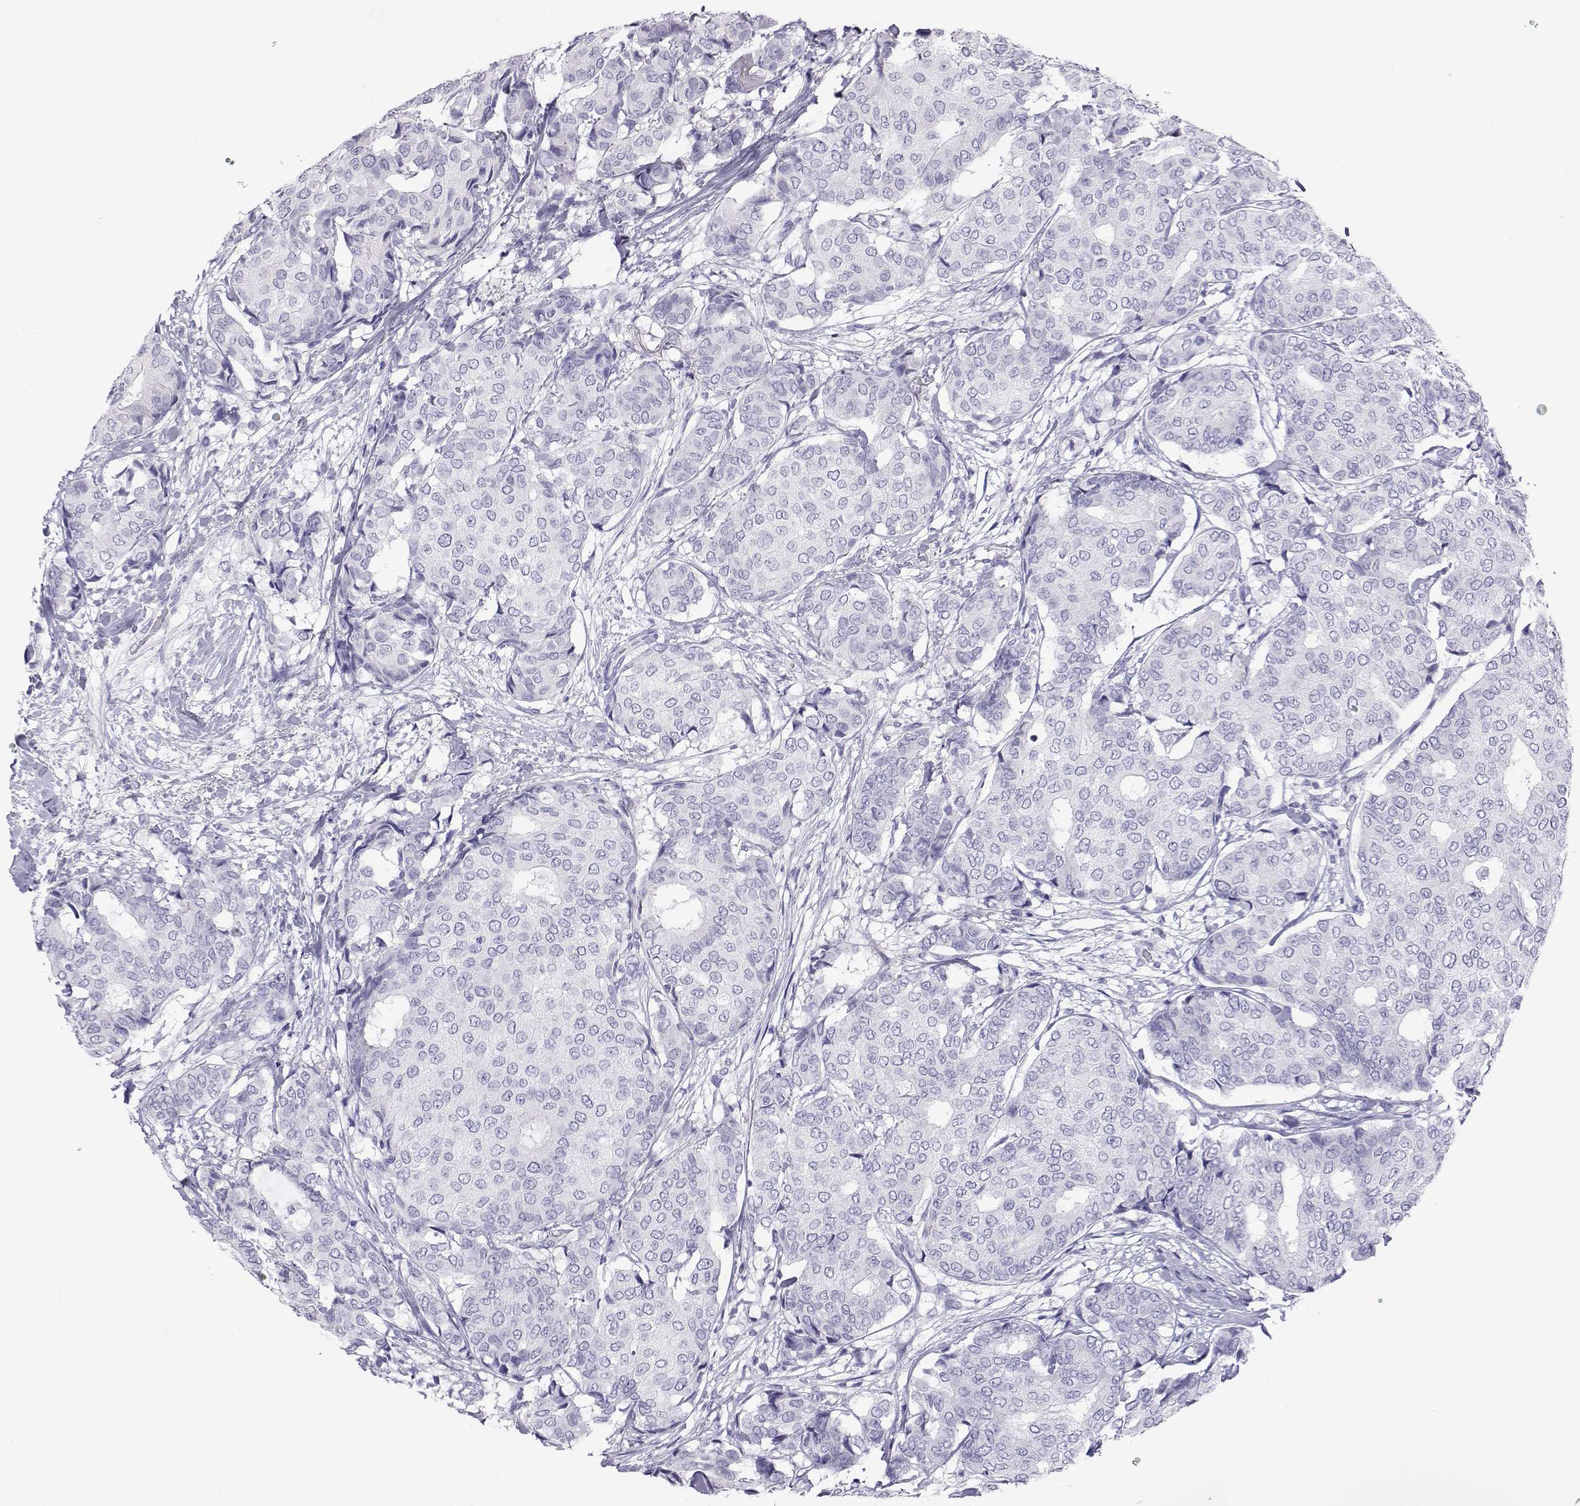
{"staining": {"intensity": "negative", "quantity": "none", "location": "none"}, "tissue": "breast cancer", "cell_type": "Tumor cells", "image_type": "cancer", "snomed": [{"axis": "morphology", "description": "Duct carcinoma"}, {"axis": "topography", "description": "Breast"}], "caption": "This is a histopathology image of immunohistochemistry staining of breast intraductal carcinoma, which shows no positivity in tumor cells.", "gene": "PLIN4", "patient": {"sex": "female", "age": 75}}